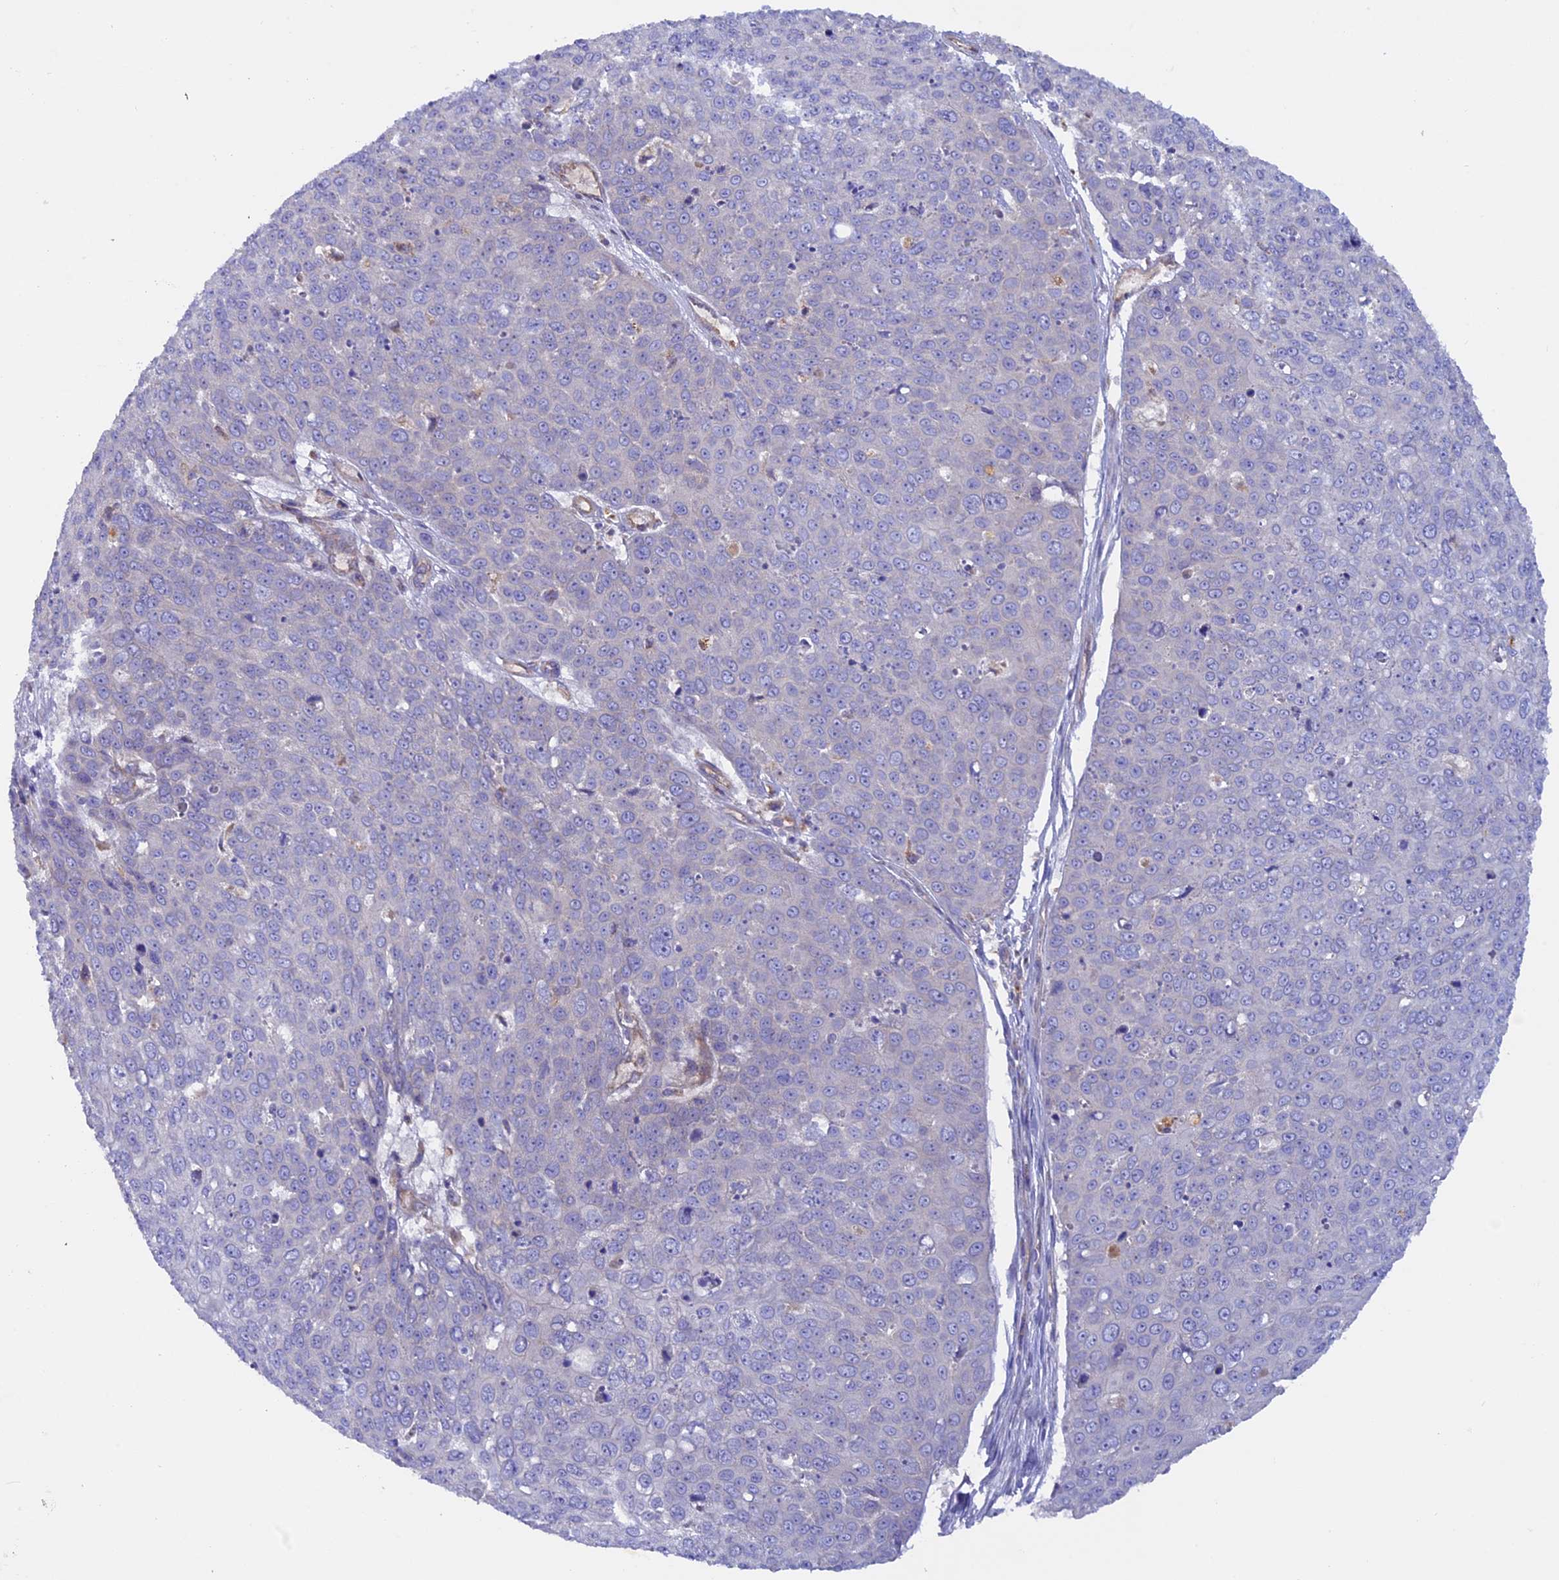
{"staining": {"intensity": "negative", "quantity": "none", "location": "none"}, "tissue": "skin cancer", "cell_type": "Tumor cells", "image_type": "cancer", "snomed": [{"axis": "morphology", "description": "Squamous cell carcinoma, NOS"}, {"axis": "topography", "description": "Skin"}], "caption": "Skin cancer was stained to show a protein in brown. There is no significant expression in tumor cells. Brightfield microscopy of IHC stained with DAB (brown) and hematoxylin (blue), captured at high magnification.", "gene": "DUS3L", "patient": {"sex": "male", "age": 71}}